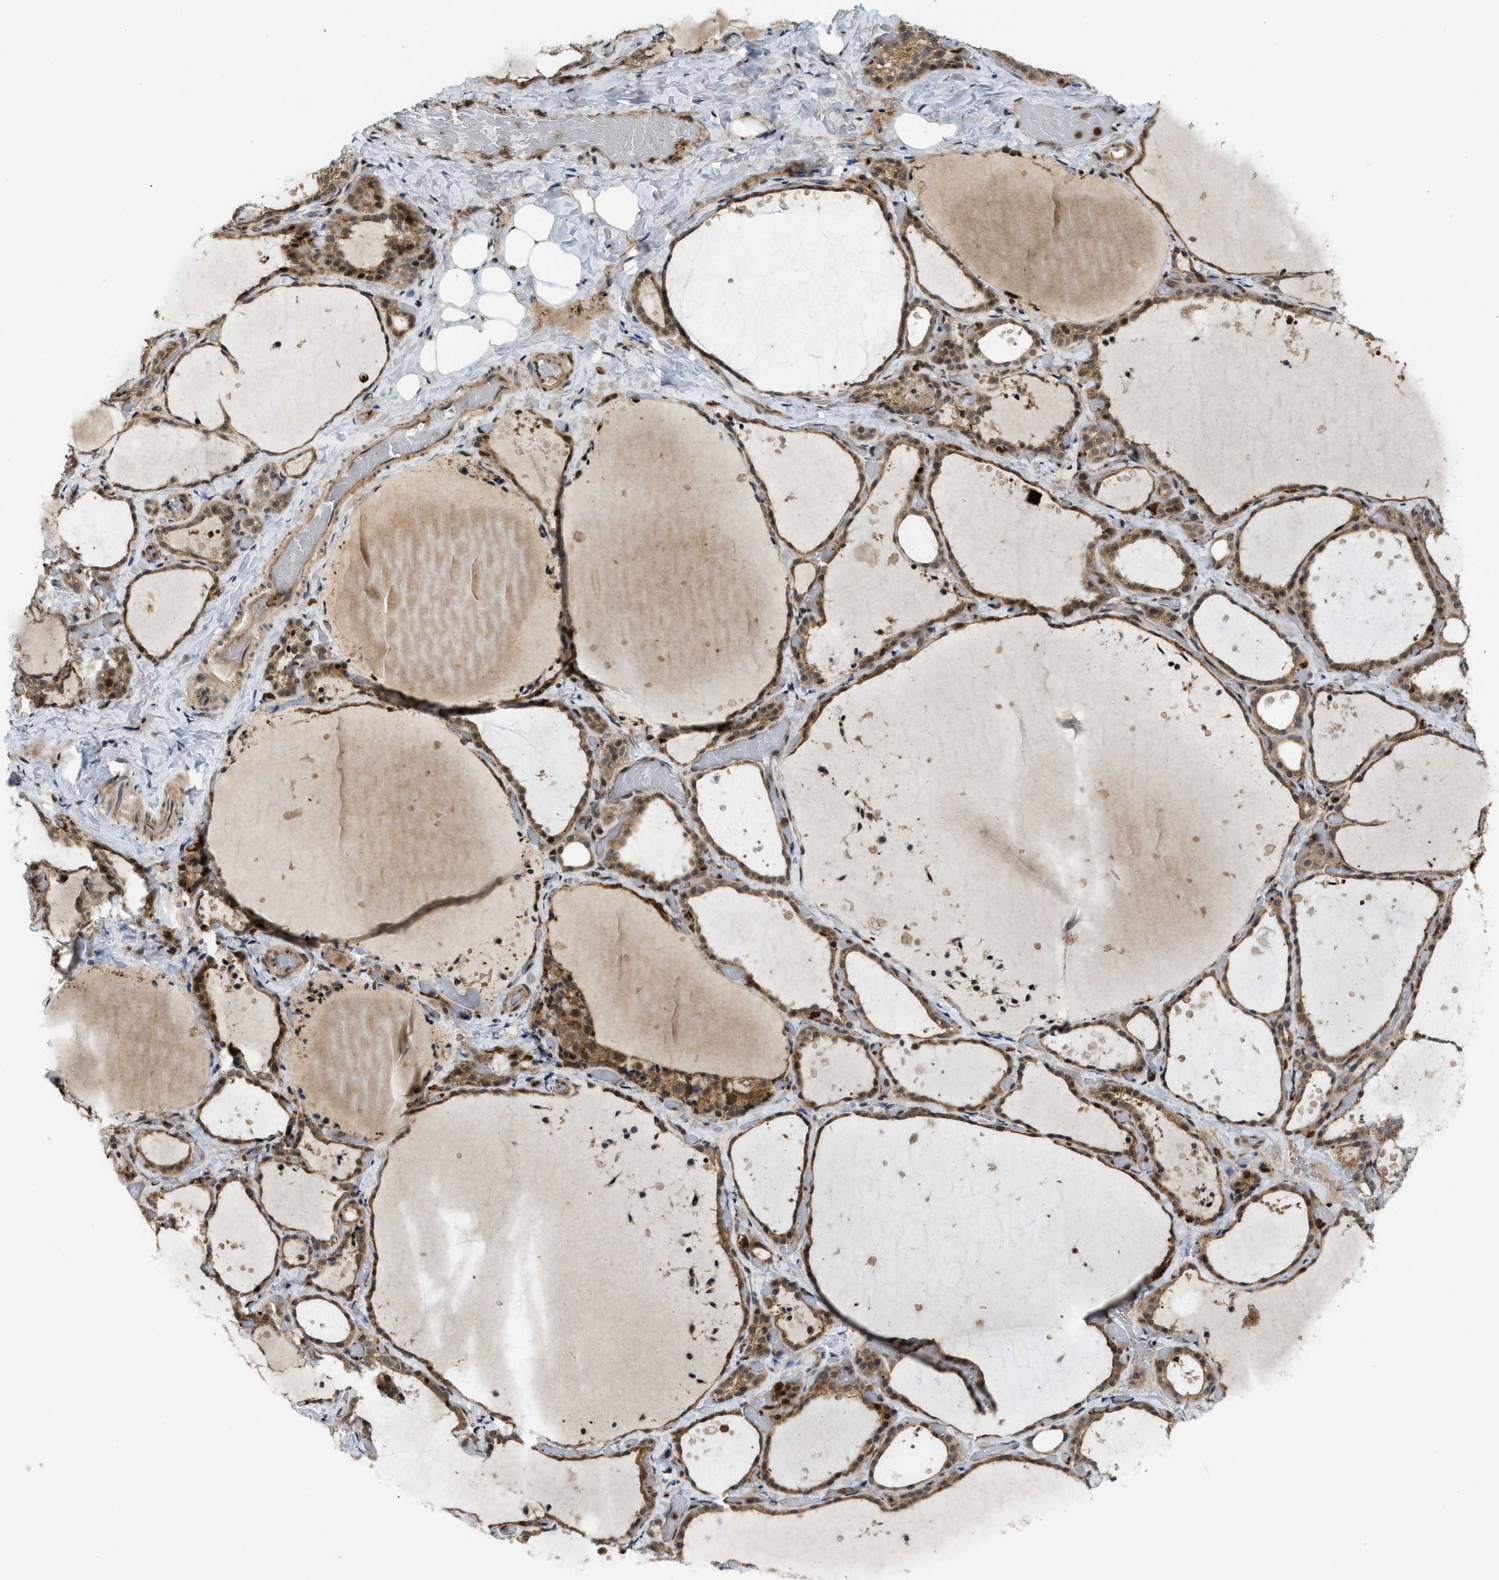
{"staining": {"intensity": "moderate", "quantity": ">75%", "location": "cytoplasmic/membranous,nuclear"}, "tissue": "thyroid gland", "cell_type": "Glandular cells", "image_type": "normal", "snomed": [{"axis": "morphology", "description": "Normal tissue, NOS"}, {"axis": "topography", "description": "Thyroid gland"}], "caption": "Immunohistochemical staining of benign thyroid gland exhibits >75% levels of moderate cytoplasmic/membranous,nuclear protein positivity in approximately >75% of glandular cells. (DAB (3,3'-diaminobenzidine) IHC with brightfield microscopy, high magnification).", "gene": "DNAJC28", "patient": {"sex": "female", "age": 44}}